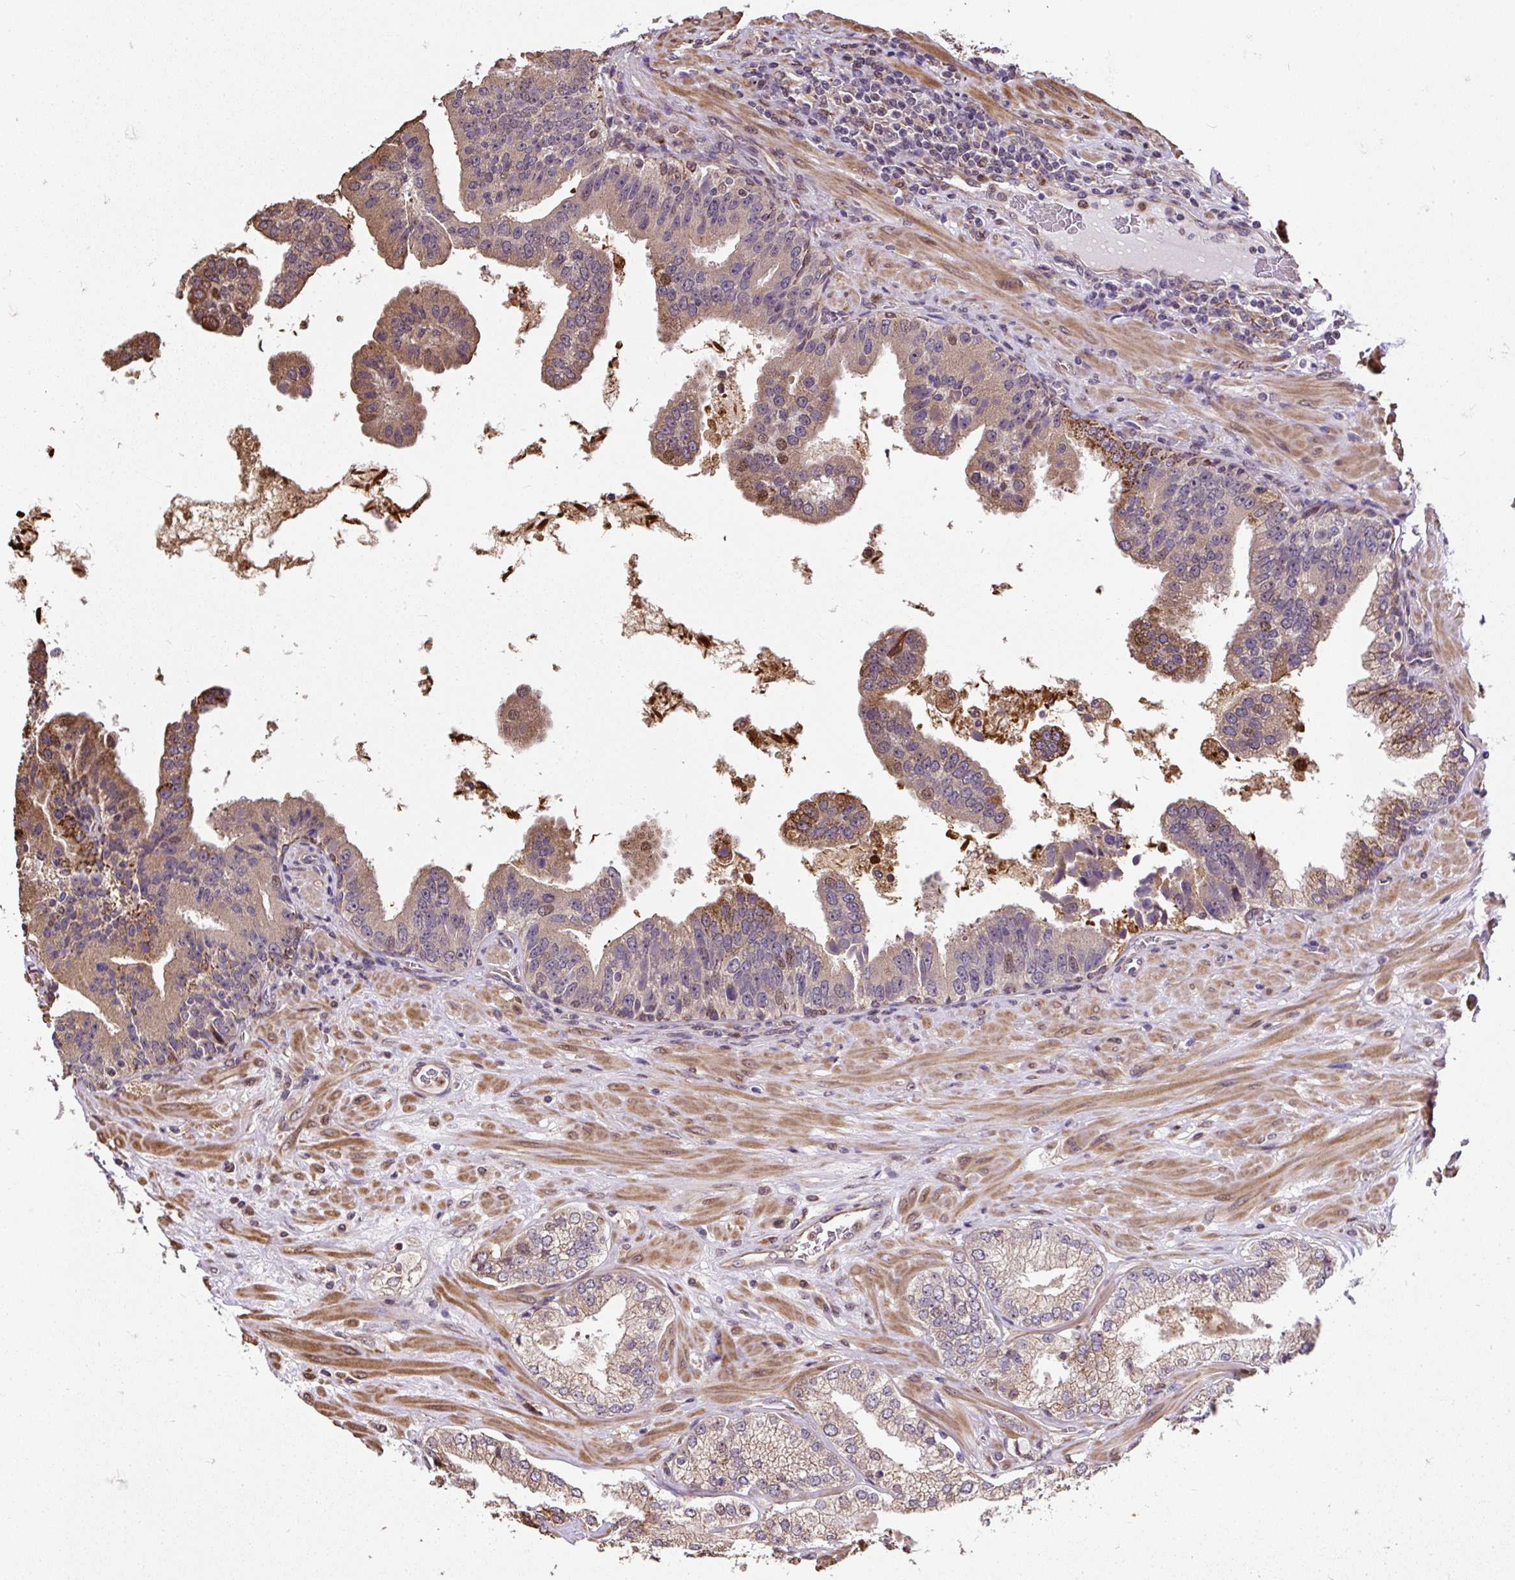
{"staining": {"intensity": "weak", "quantity": "<25%", "location": "cytoplasmic/membranous,nuclear"}, "tissue": "prostate cancer", "cell_type": "Tumor cells", "image_type": "cancer", "snomed": [{"axis": "morphology", "description": "Adenocarcinoma, High grade"}, {"axis": "topography", "description": "Prostate"}], "caption": "A micrograph of prostate high-grade adenocarcinoma stained for a protein reveals no brown staining in tumor cells.", "gene": "PUS7L", "patient": {"sex": "male", "age": 55}}